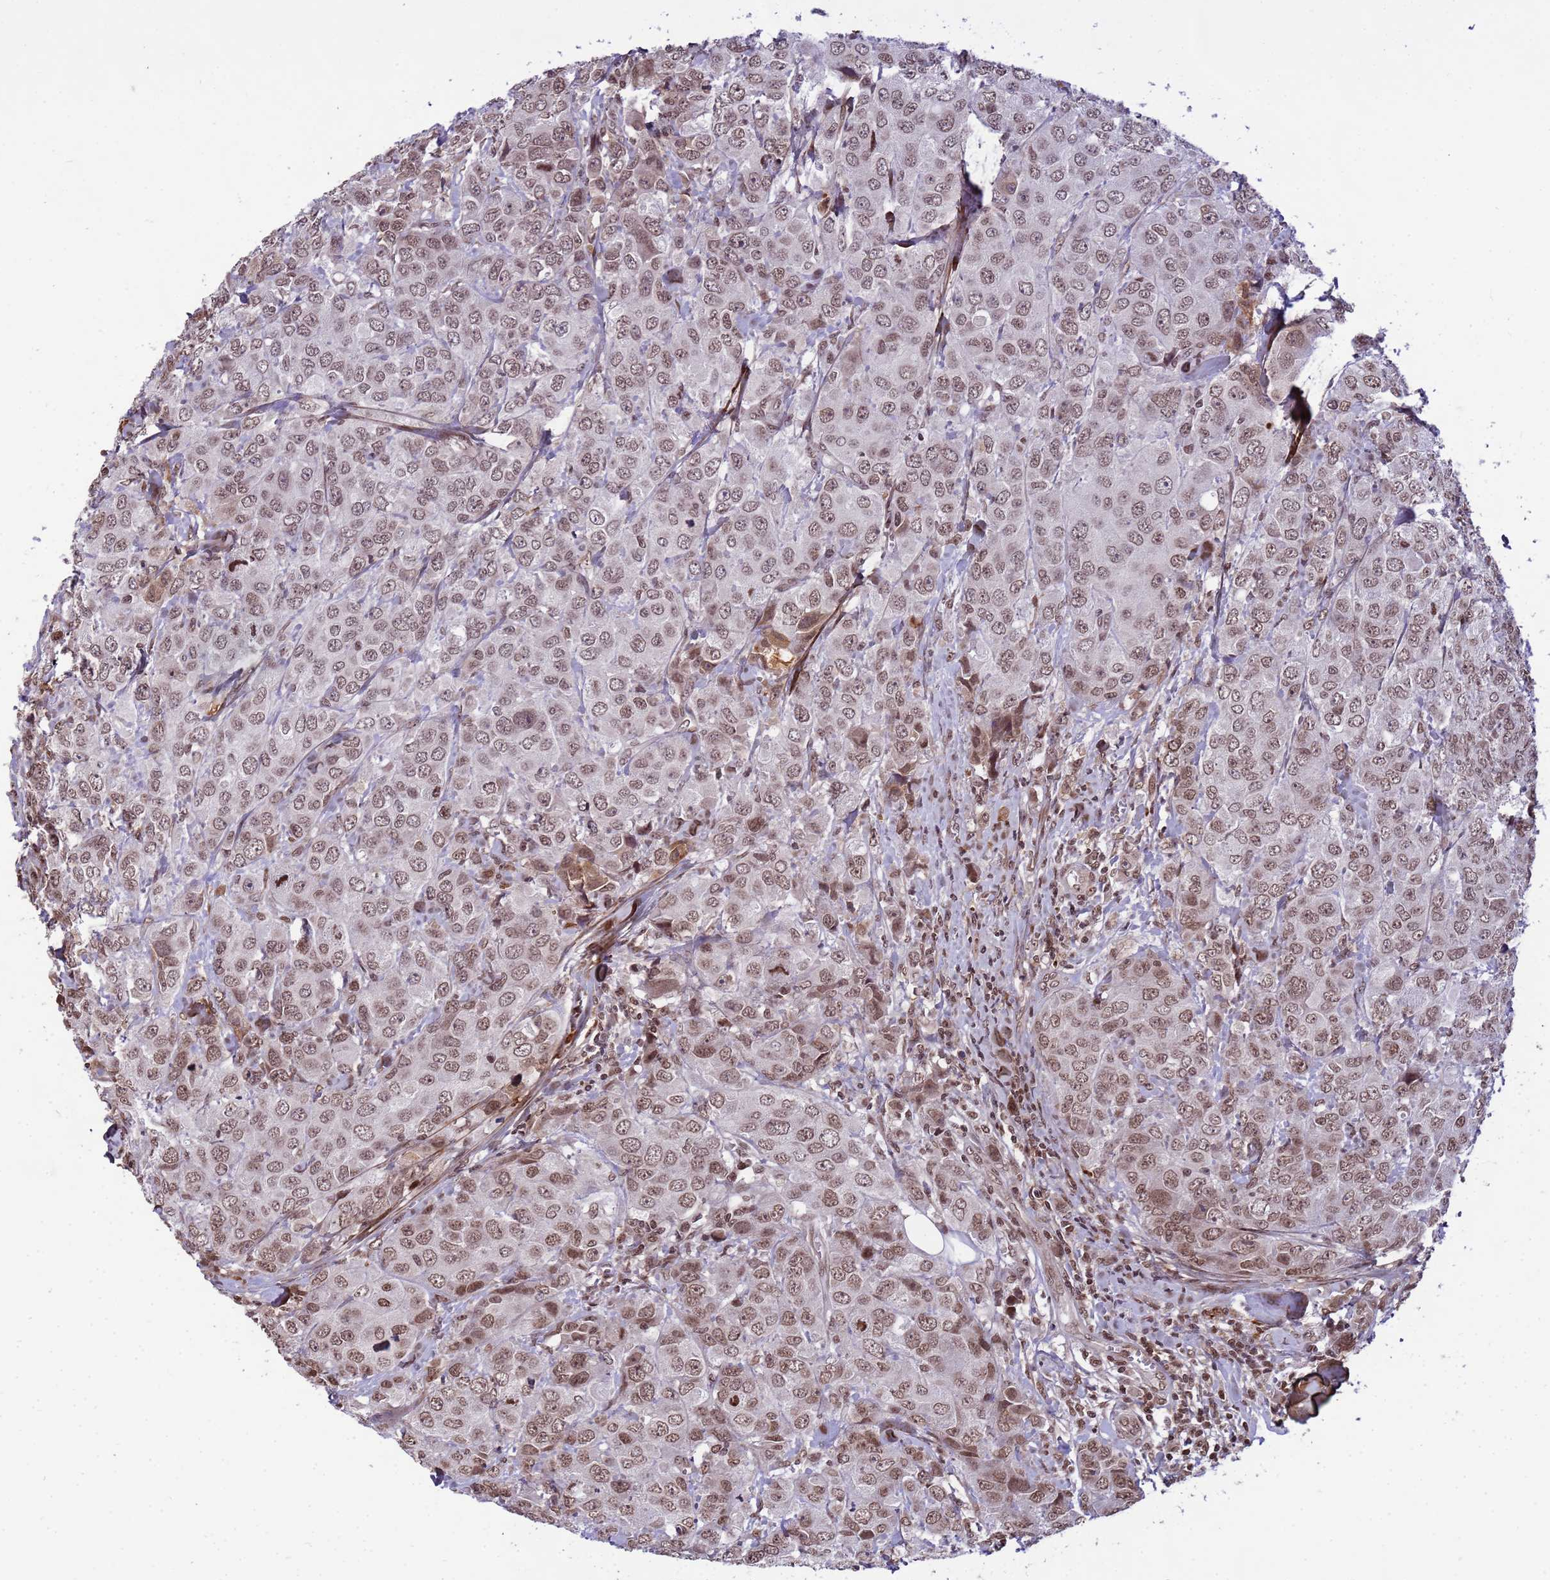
{"staining": {"intensity": "moderate", "quantity": ">75%", "location": "nuclear"}, "tissue": "breast cancer", "cell_type": "Tumor cells", "image_type": "cancer", "snomed": [{"axis": "morphology", "description": "Duct carcinoma"}, {"axis": "topography", "description": "Breast"}], "caption": "Moderate nuclear staining is seen in about >75% of tumor cells in breast cancer.", "gene": "H3-3B", "patient": {"sex": "female", "age": 43}}